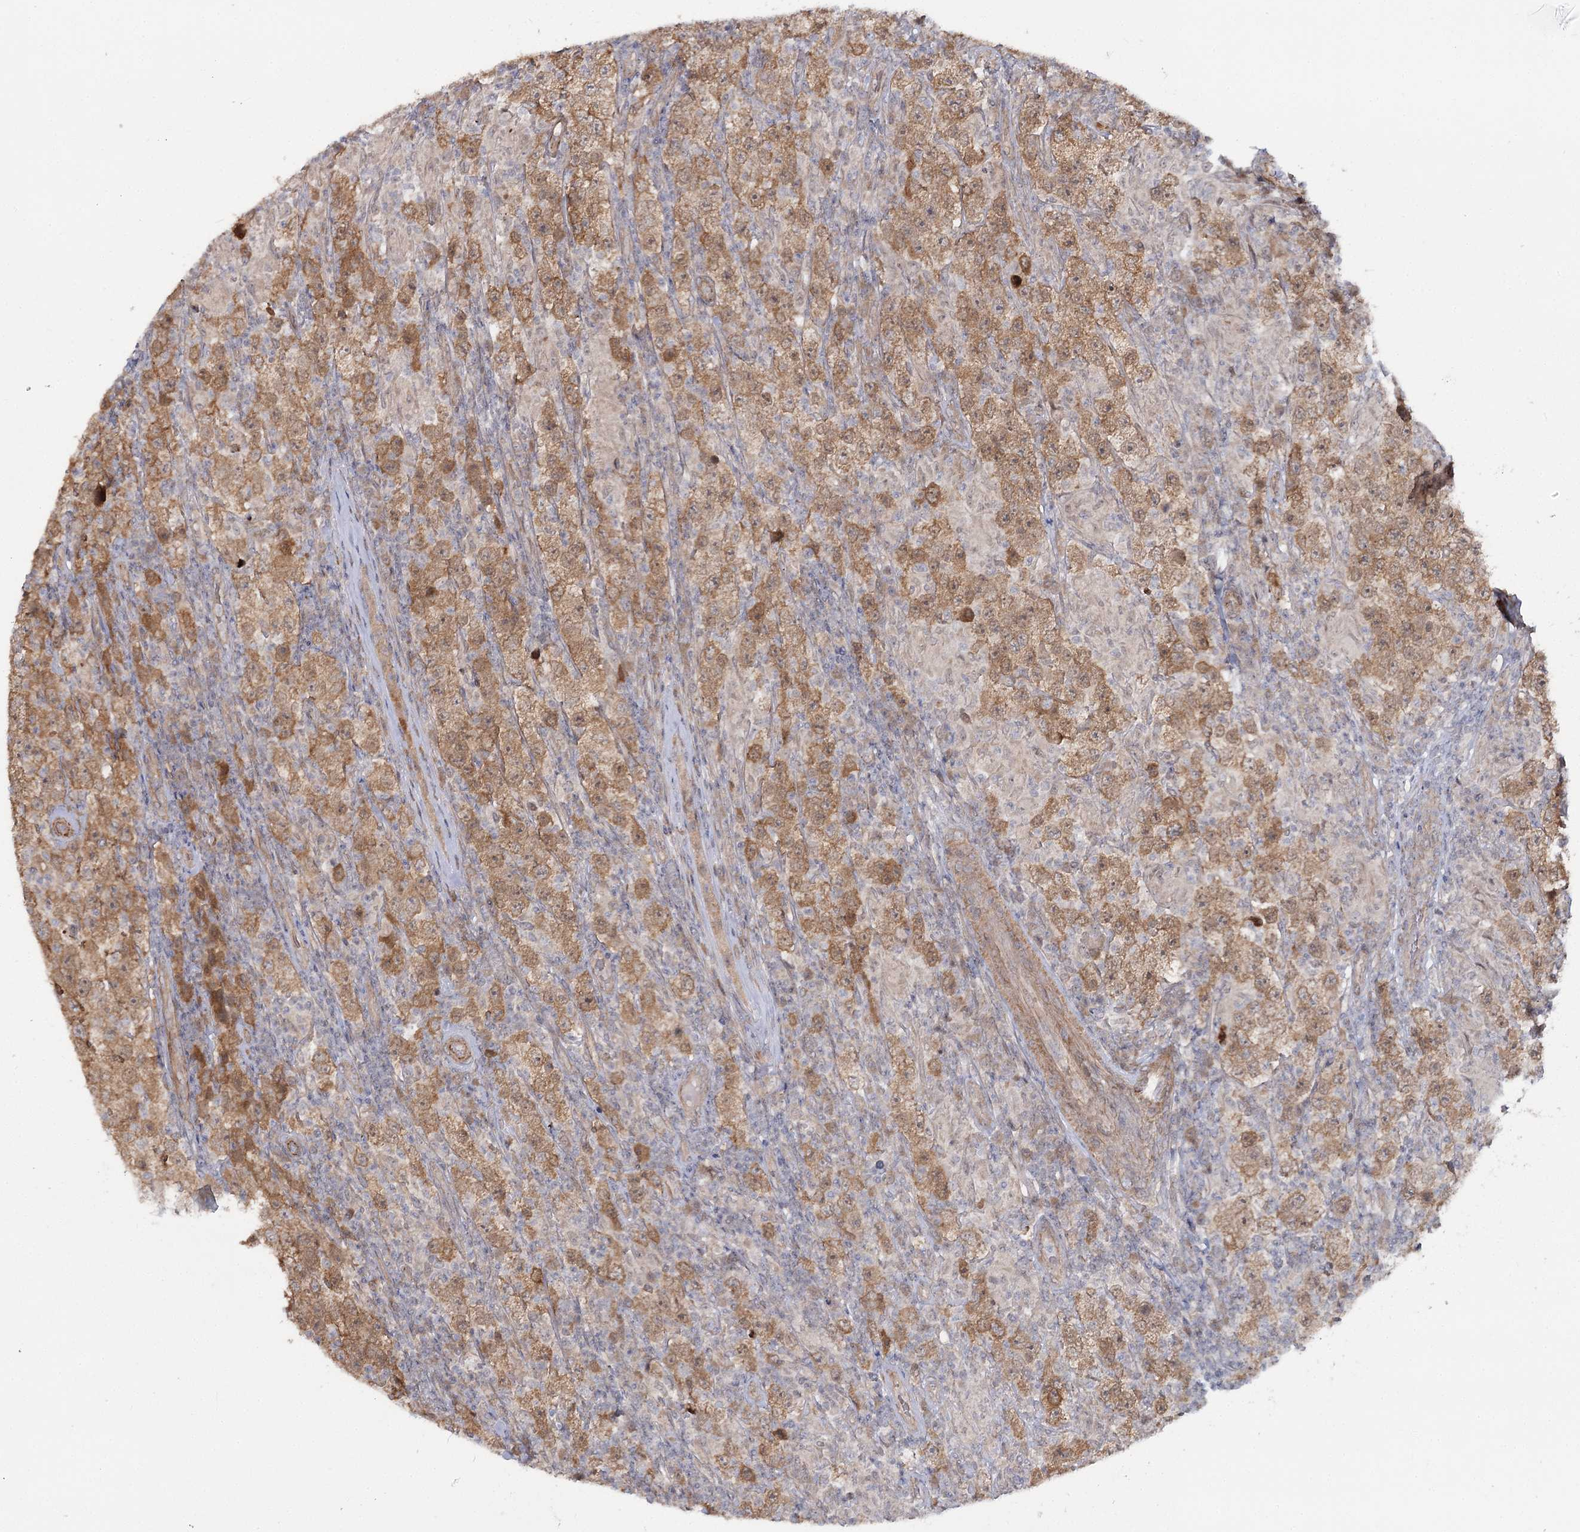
{"staining": {"intensity": "moderate", "quantity": ">75%", "location": "cytoplasmic/membranous"}, "tissue": "testis cancer", "cell_type": "Tumor cells", "image_type": "cancer", "snomed": [{"axis": "morphology", "description": "Normal tissue, NOS"}, {"axis": "morphology", "description": "Urothelial carcinoma, High grade"}, {"axis": "morphology", "description": "Seminoma, NOS"}, {"axis": "morphology", "description": "Carcinoma, Embryonal, NOS"}, {"axis": "topography", "description": "Urinary bladder"}, {"axis": "topography", "description": "Testis"}], "caption": "Immunohistochemistry (IHC) (DAB (3,3'-diaminobenzidine)) staining of human high-grade urothelial carcinoma (testis) reveals moderate cytoplasmic/membranous protein expression in about >75% of tumor cells. (Stains: DAB (3,3'-diaminobenzidine) in brown, nuclei in blue, Microscopy: brightfield microscopy at high magnification).", "gene": "TBC1D9B", "patient": {"sex": "male", "age": 41}}